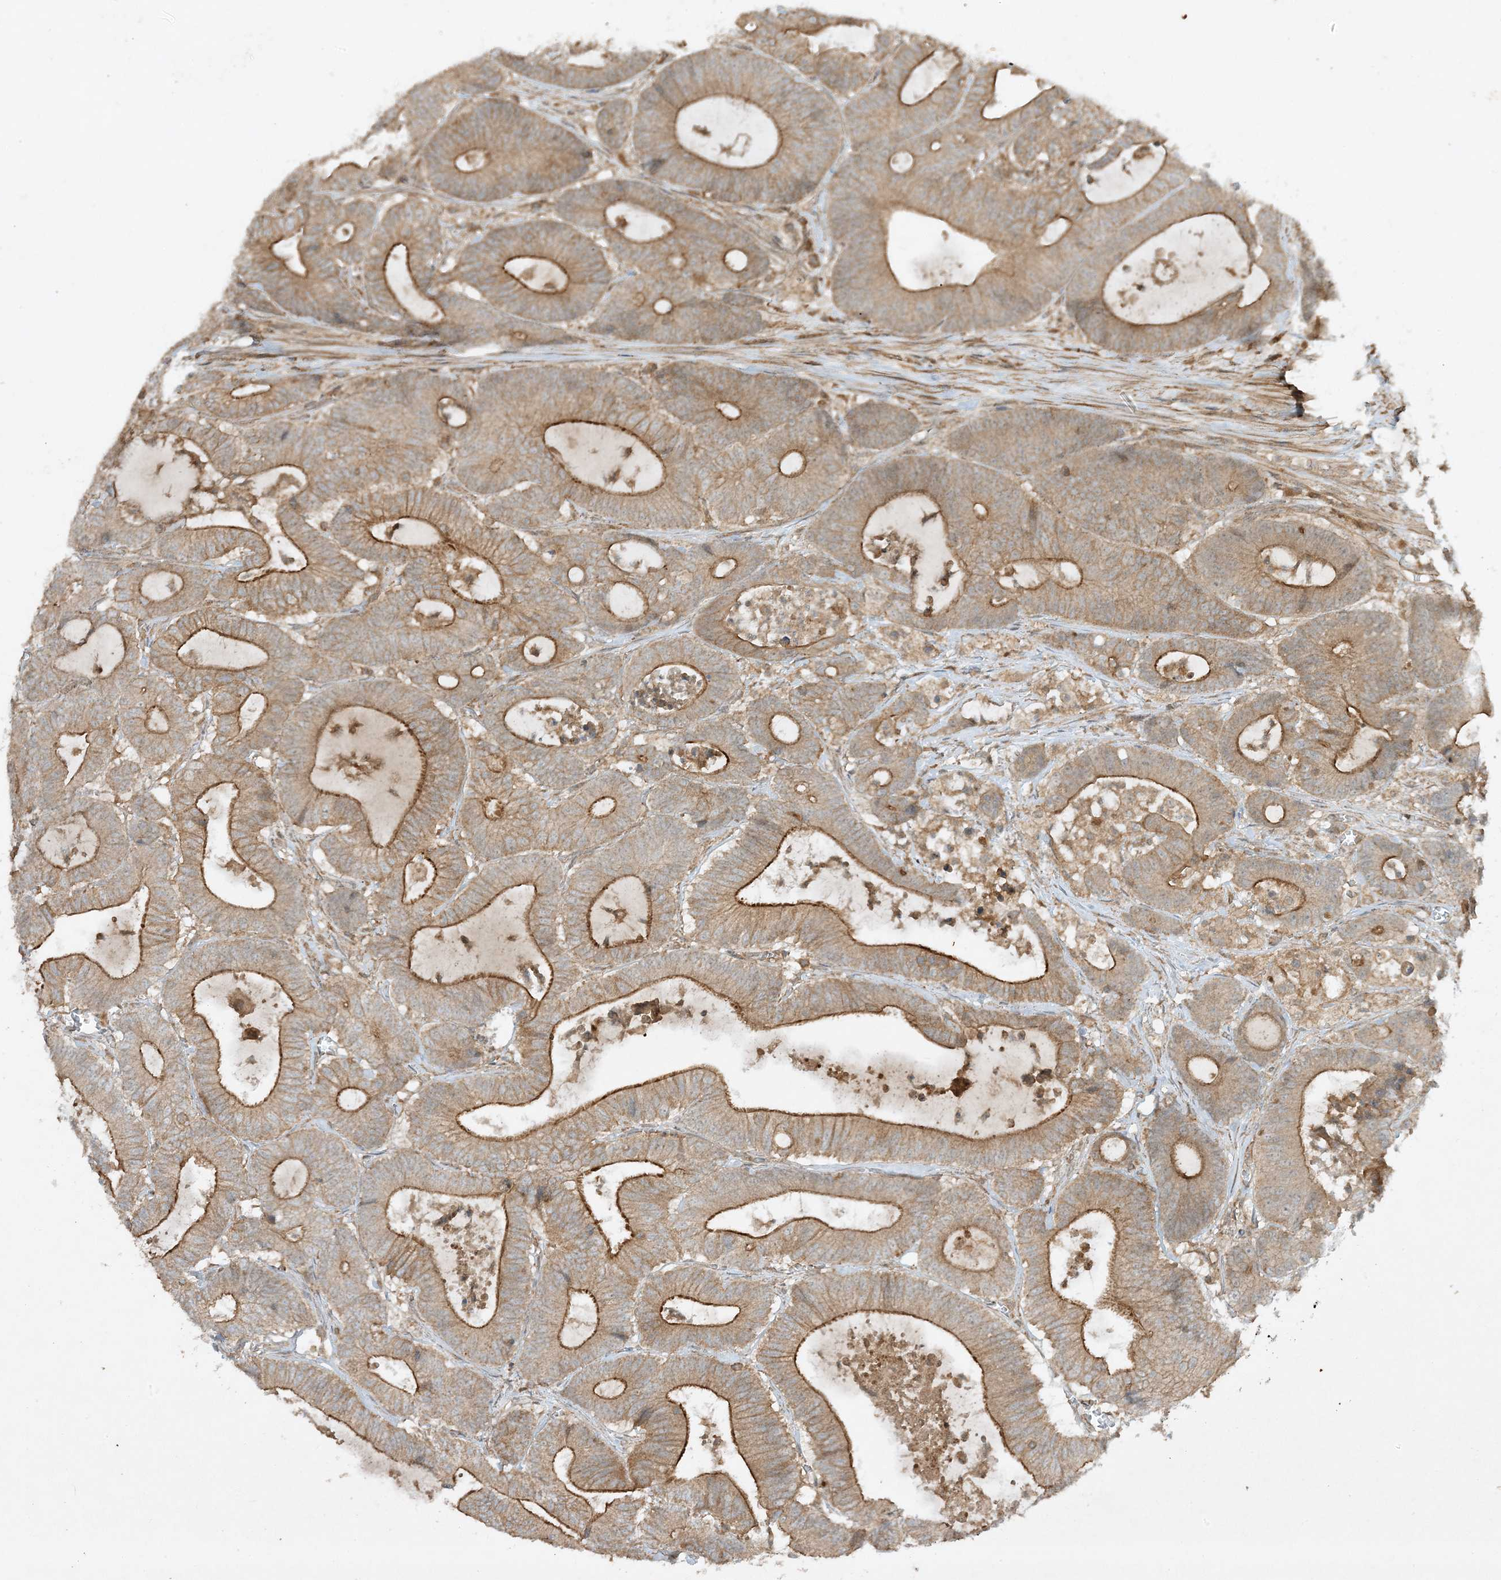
{"staining": {"intensity": "strong", "quantity": ">75%", "location": "cytoplasmic/membranous"}, "tissue": "colorectal cancer", "cell_type": "Tumor cells", "image_type": "cancer", "snomed": [{"axis": "morphology", "description": "Adenocarcinoma, NOS"}, {"axis": "topography", "description": "Colon"}], "caption": "Immunohistochemistry (DAB) staining of colorectal cancer shows strong cytoplasmic/membranous protein positivity in approximately >75% of tumor cells.", "gene": "XRN1", "patient": {"sex": "female", "age": 84}}